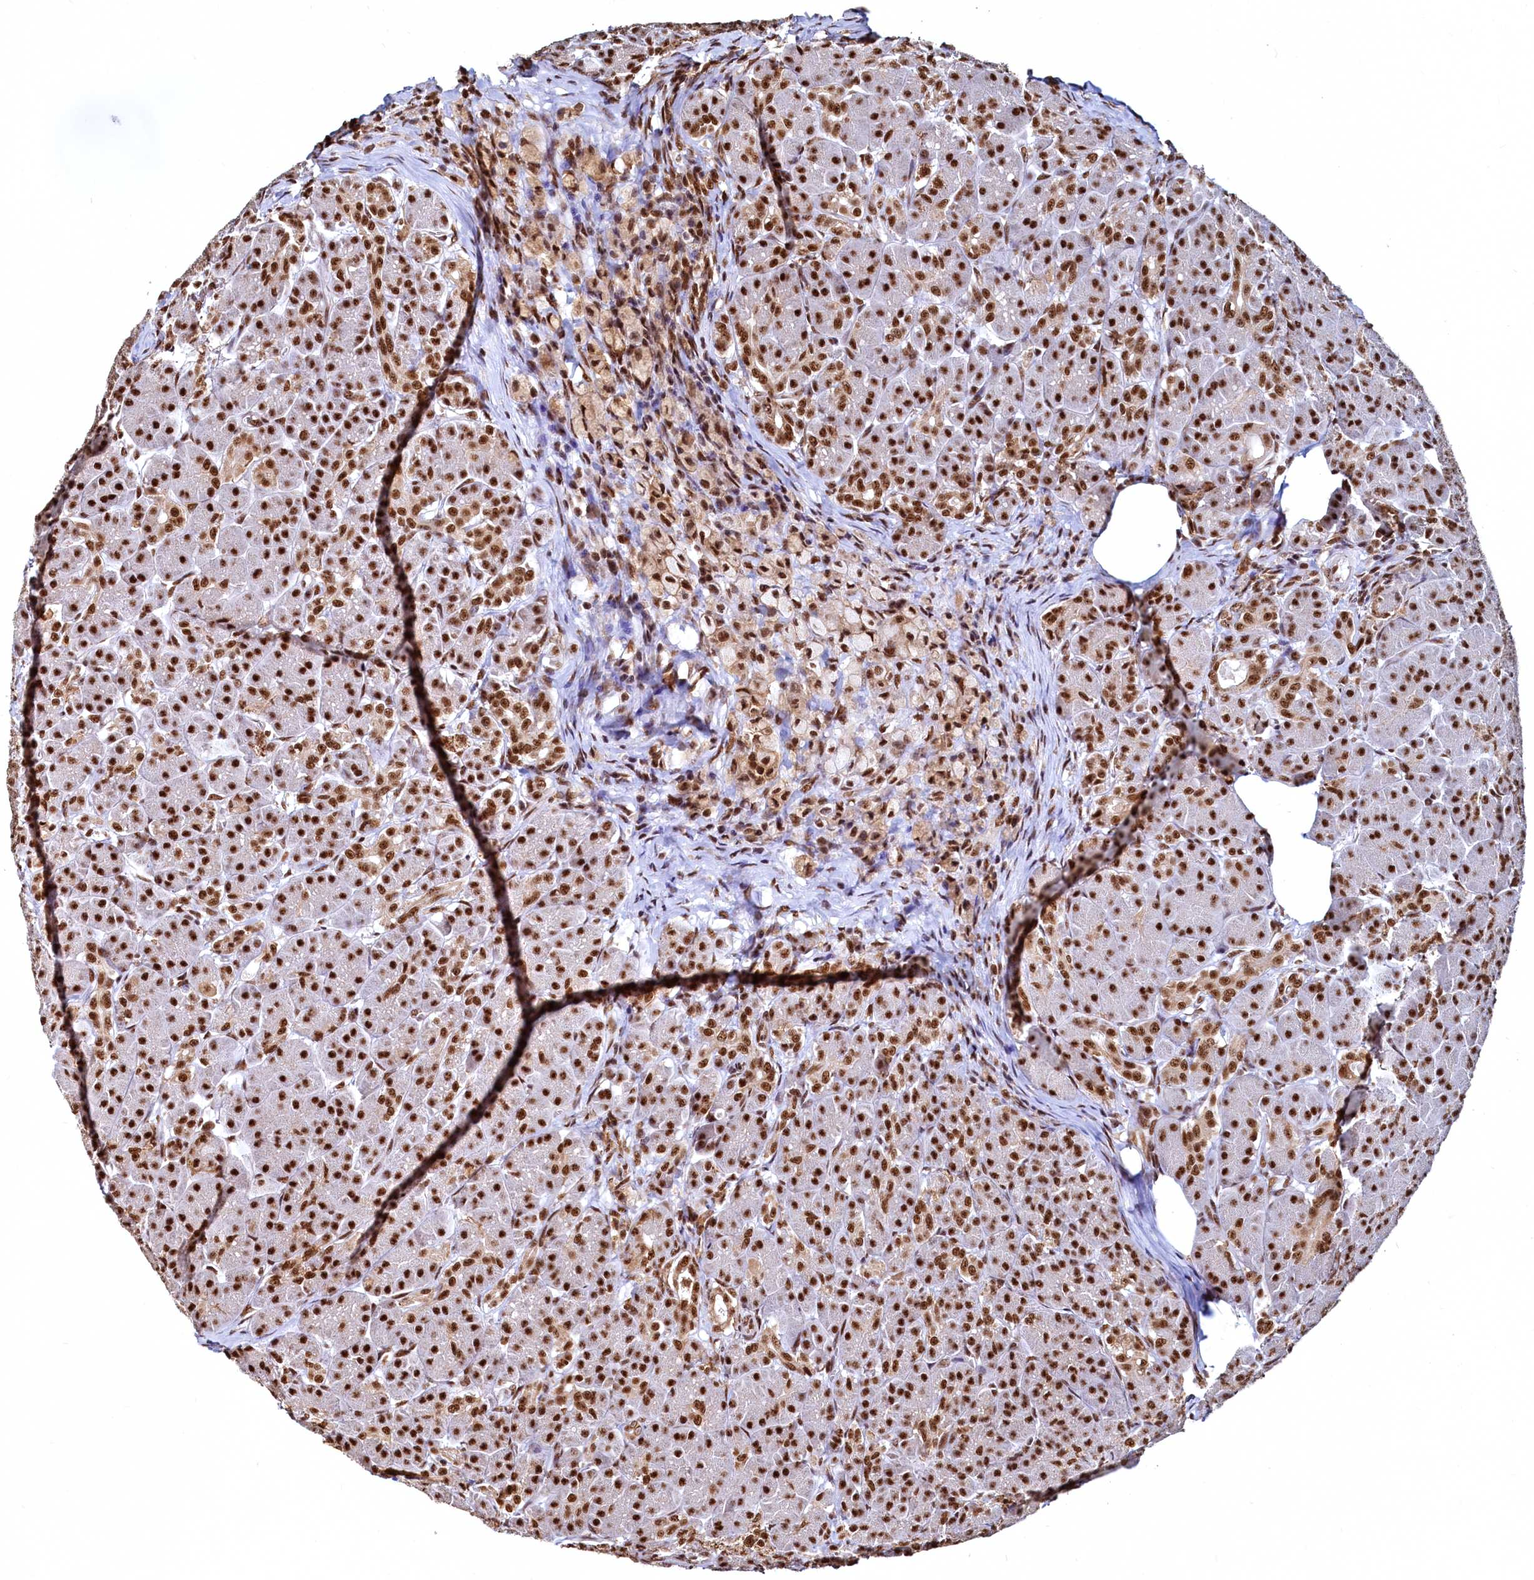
{"staining": {"intensity": "strong", "quantity": ">75%", "location": "nuclear"}, "tissue": "pancreas", "cell_type": "Exocrine glandular cells", "image_type": "normal", "snomed": [{"axis": "morphology", "description": "Normal tissue, NOS"}, {"axis": "topography", "description": "Pancreas"}], "caption": "The photomicrograph displays a brown stain indicating the presence of a protein in the nuclear of exocrine glandular cells in pancreas. (IHC, brightfield microscopy, high magnification).", "gene": "RSRC2", "patient": {"sex": "male", "age": 63}}